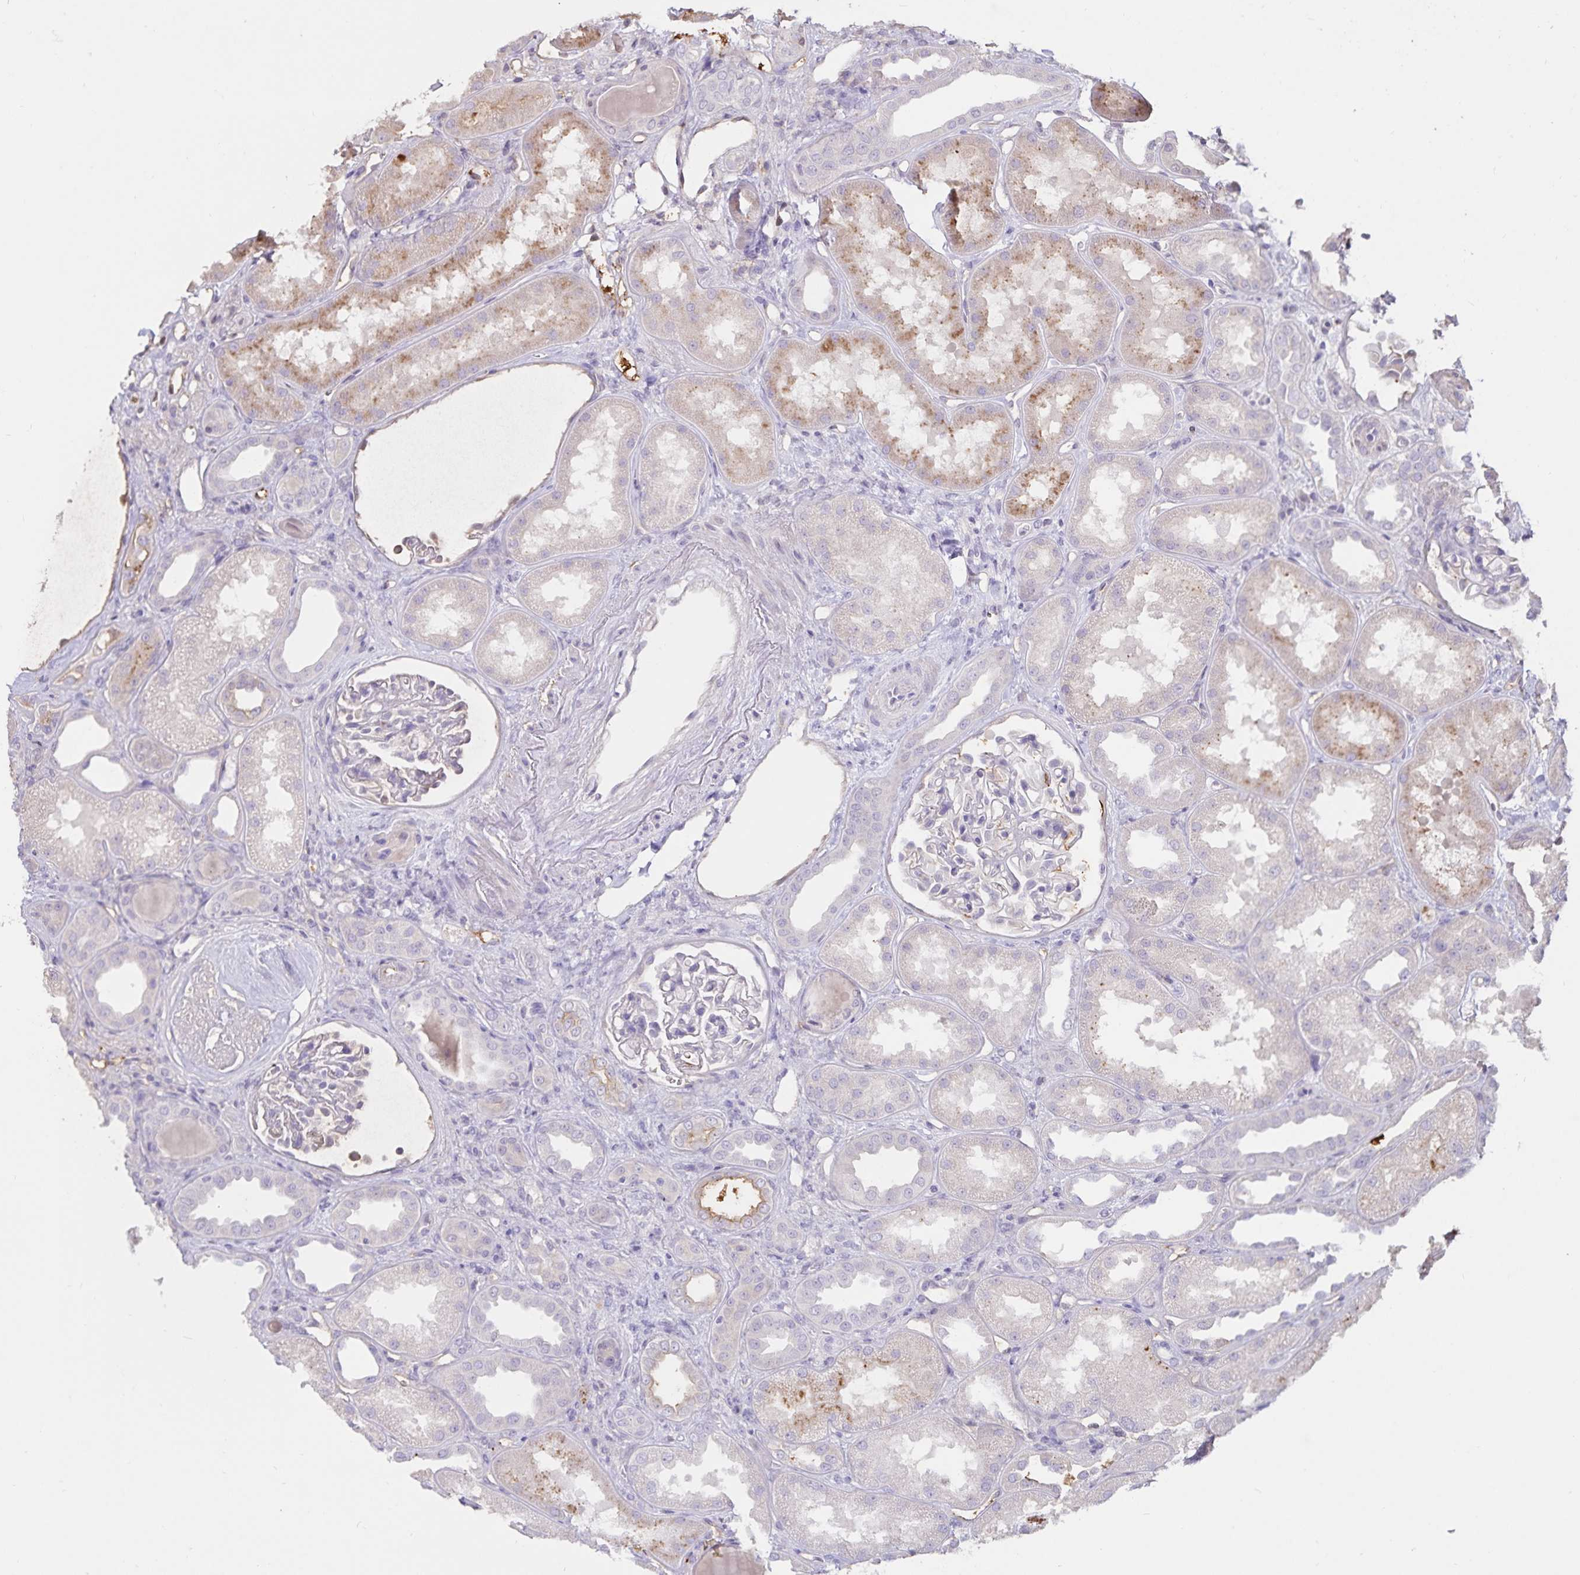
{"staining": {"intensity": "negative", "quantity": "none", "location": "none"}, "tissue": "kidney", "cell_type": "Cells in glomeruli", "image_type": "normal", "snomed": [{"axis": "morphology", "description": "Normal tissue, NOS"}, {"axis": "topography", "description": "Kidney"}], "caption": "DAB immunohistochemical staining of unremarkable human kidney shows no significant expression in cells in glomeruli.", "gene": "FGG", "patient": {"sex": "male", "age": 61}}